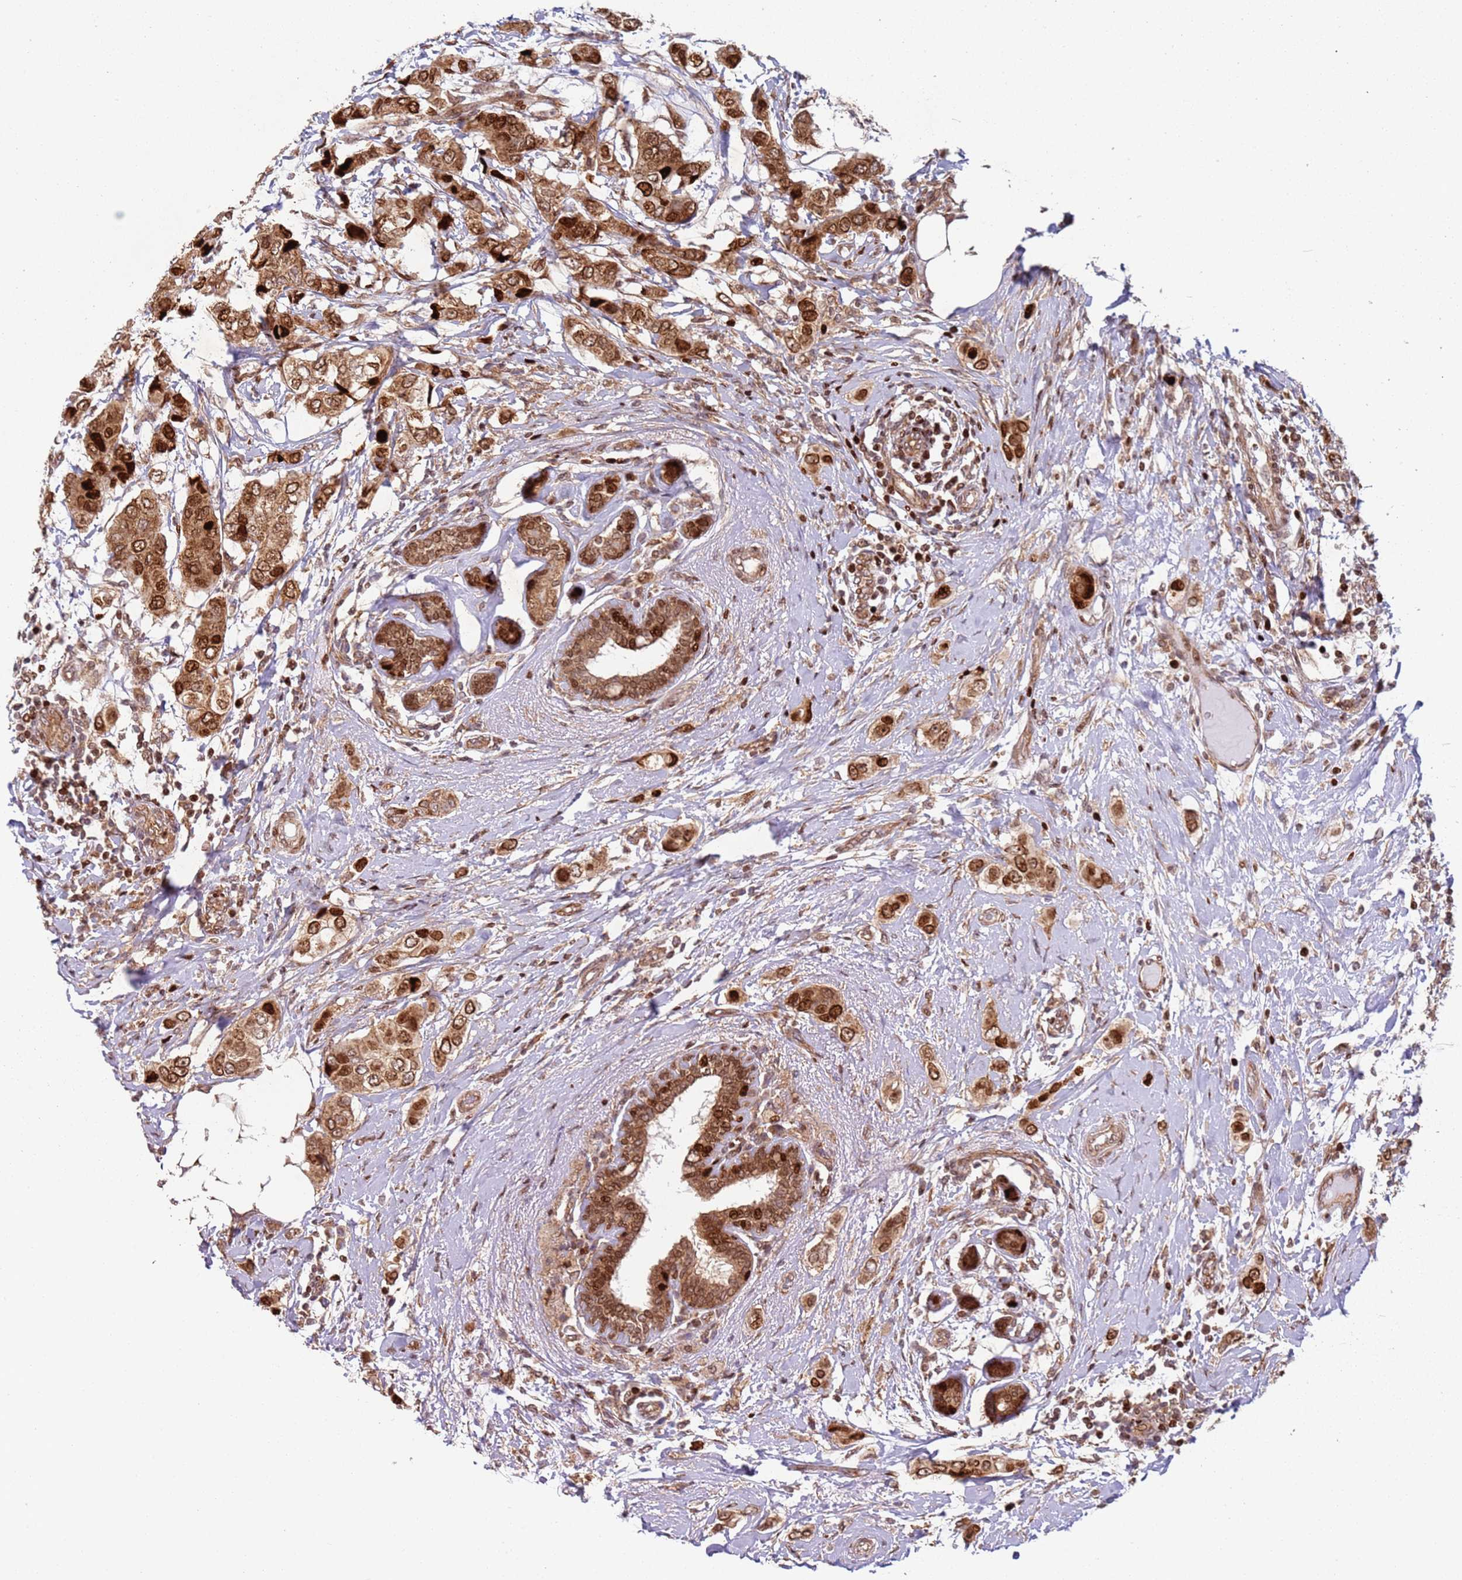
{"staining": {"intensity": "strong", "quantity": ">75%", "location": "cytoplasmic/membranous,nuclear"}, "tissue": "breast cancer", "cell_type": "Tumor cells", "image_type": "cancer", "snomed": [{"axis": "morphology", "description": "Lobular carcinoma"}, {"axis": "topography", "description": "Breast"}], "caption": "A high-resolution micrograph shows IHC staining of lobular carcinoma (breast), which exhibits strong cytoplasmic/membranous and nuclear staining in about >75% of tumor cells.", "gene": "HNRNPLL", "patient": {"sex": "female", "age": 51}}